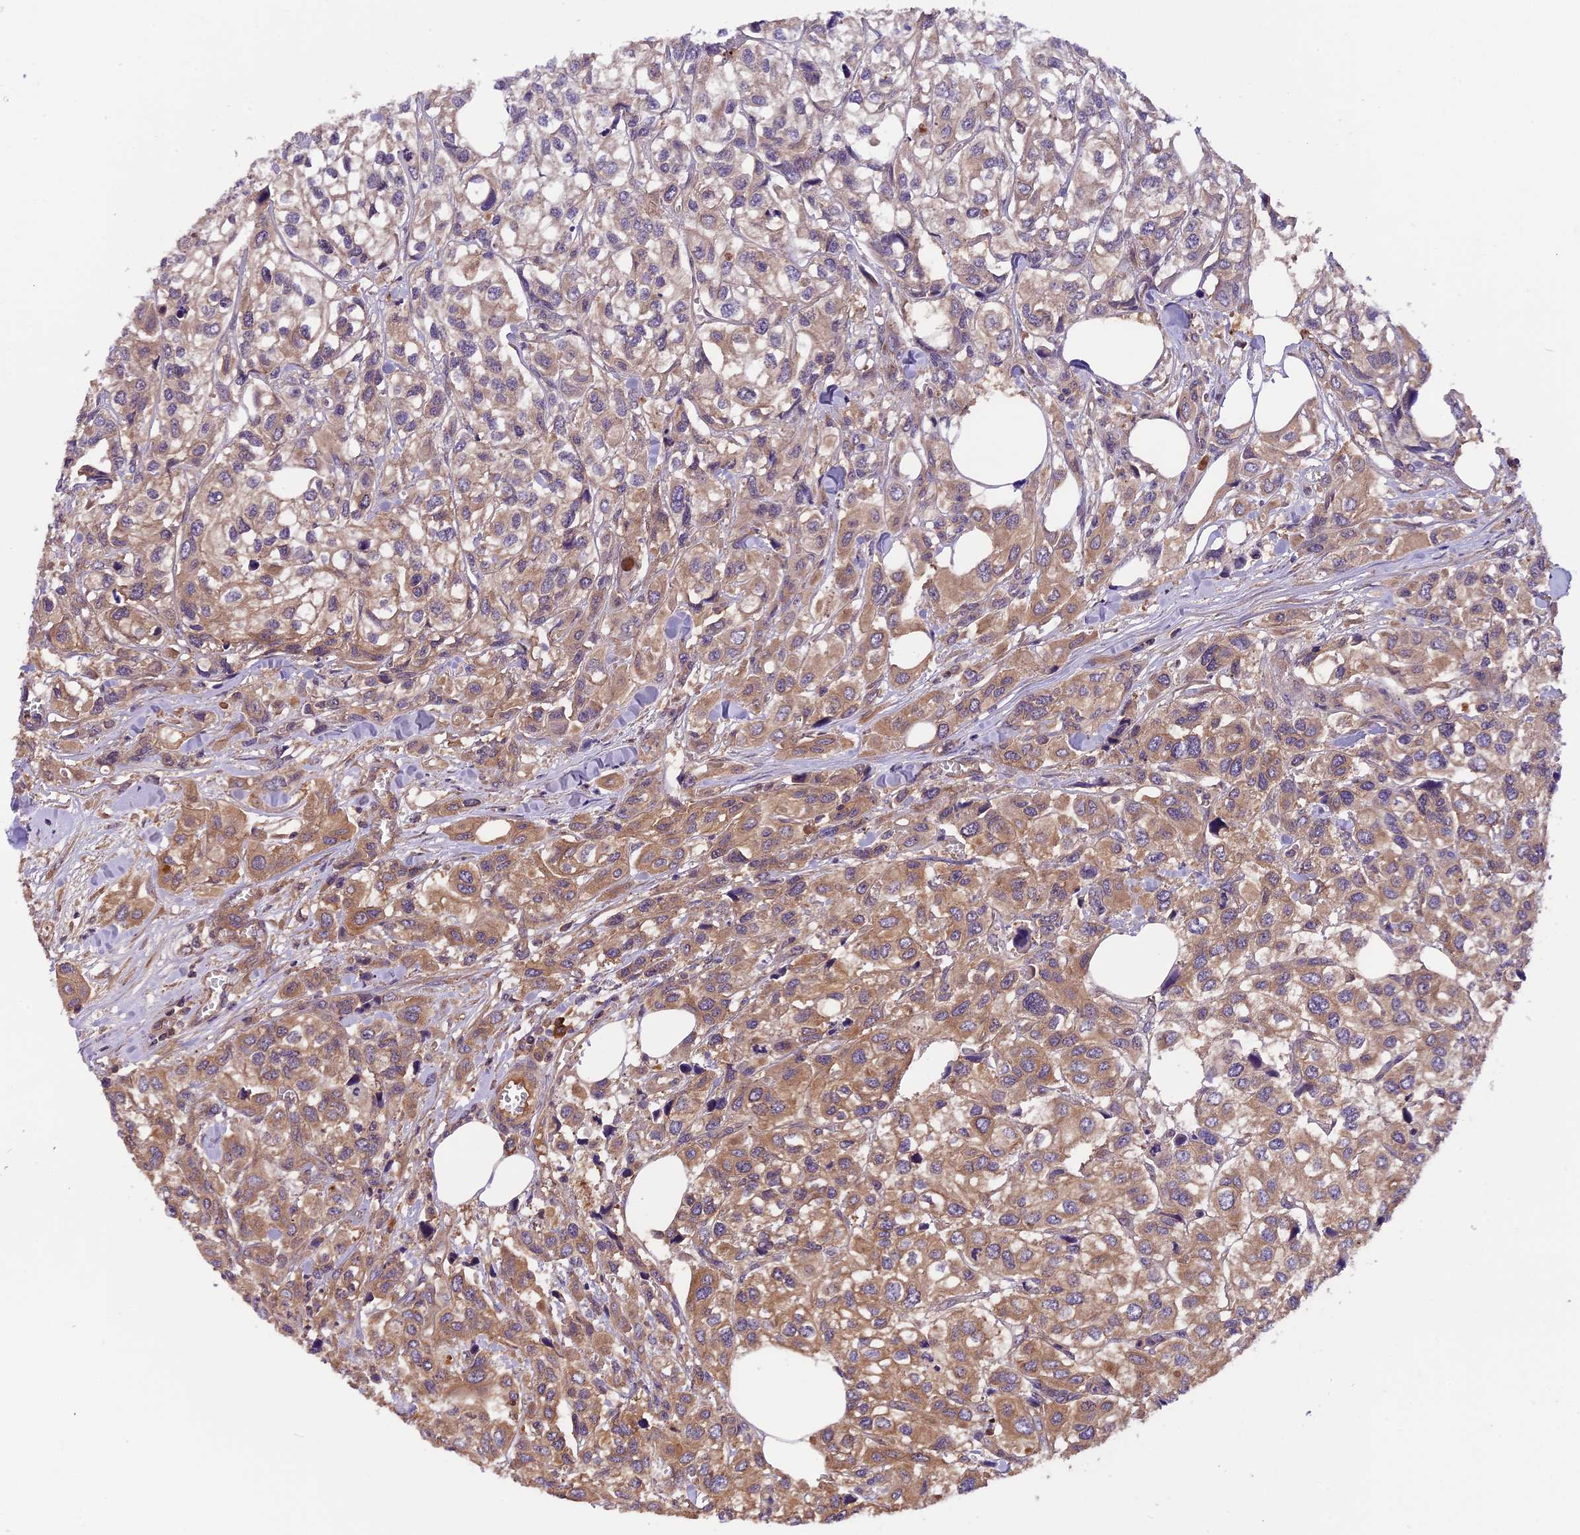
{"staining": {"intensity": "weak", "quantity": "25%-75%", "location": "cytoplasmic/membranous"}, "tissue": "urothelial cancer", "cell_type": "Tumor cells", "image_type": "cancer", "snomed": [{"axis": "morphology", "description": "Urothelial carcinoma, High grade"}, {"axis": "topography", "description": "Urinary bladder"}], "caption": "Immunohistochemical staining of urothelial cancer reveals low levels of weak cytoplasmic/membranous expression in approximately 25%-75% of tumor cells.", "gene": "SETD6", "patient": {"sex": "male", "age": 67}}